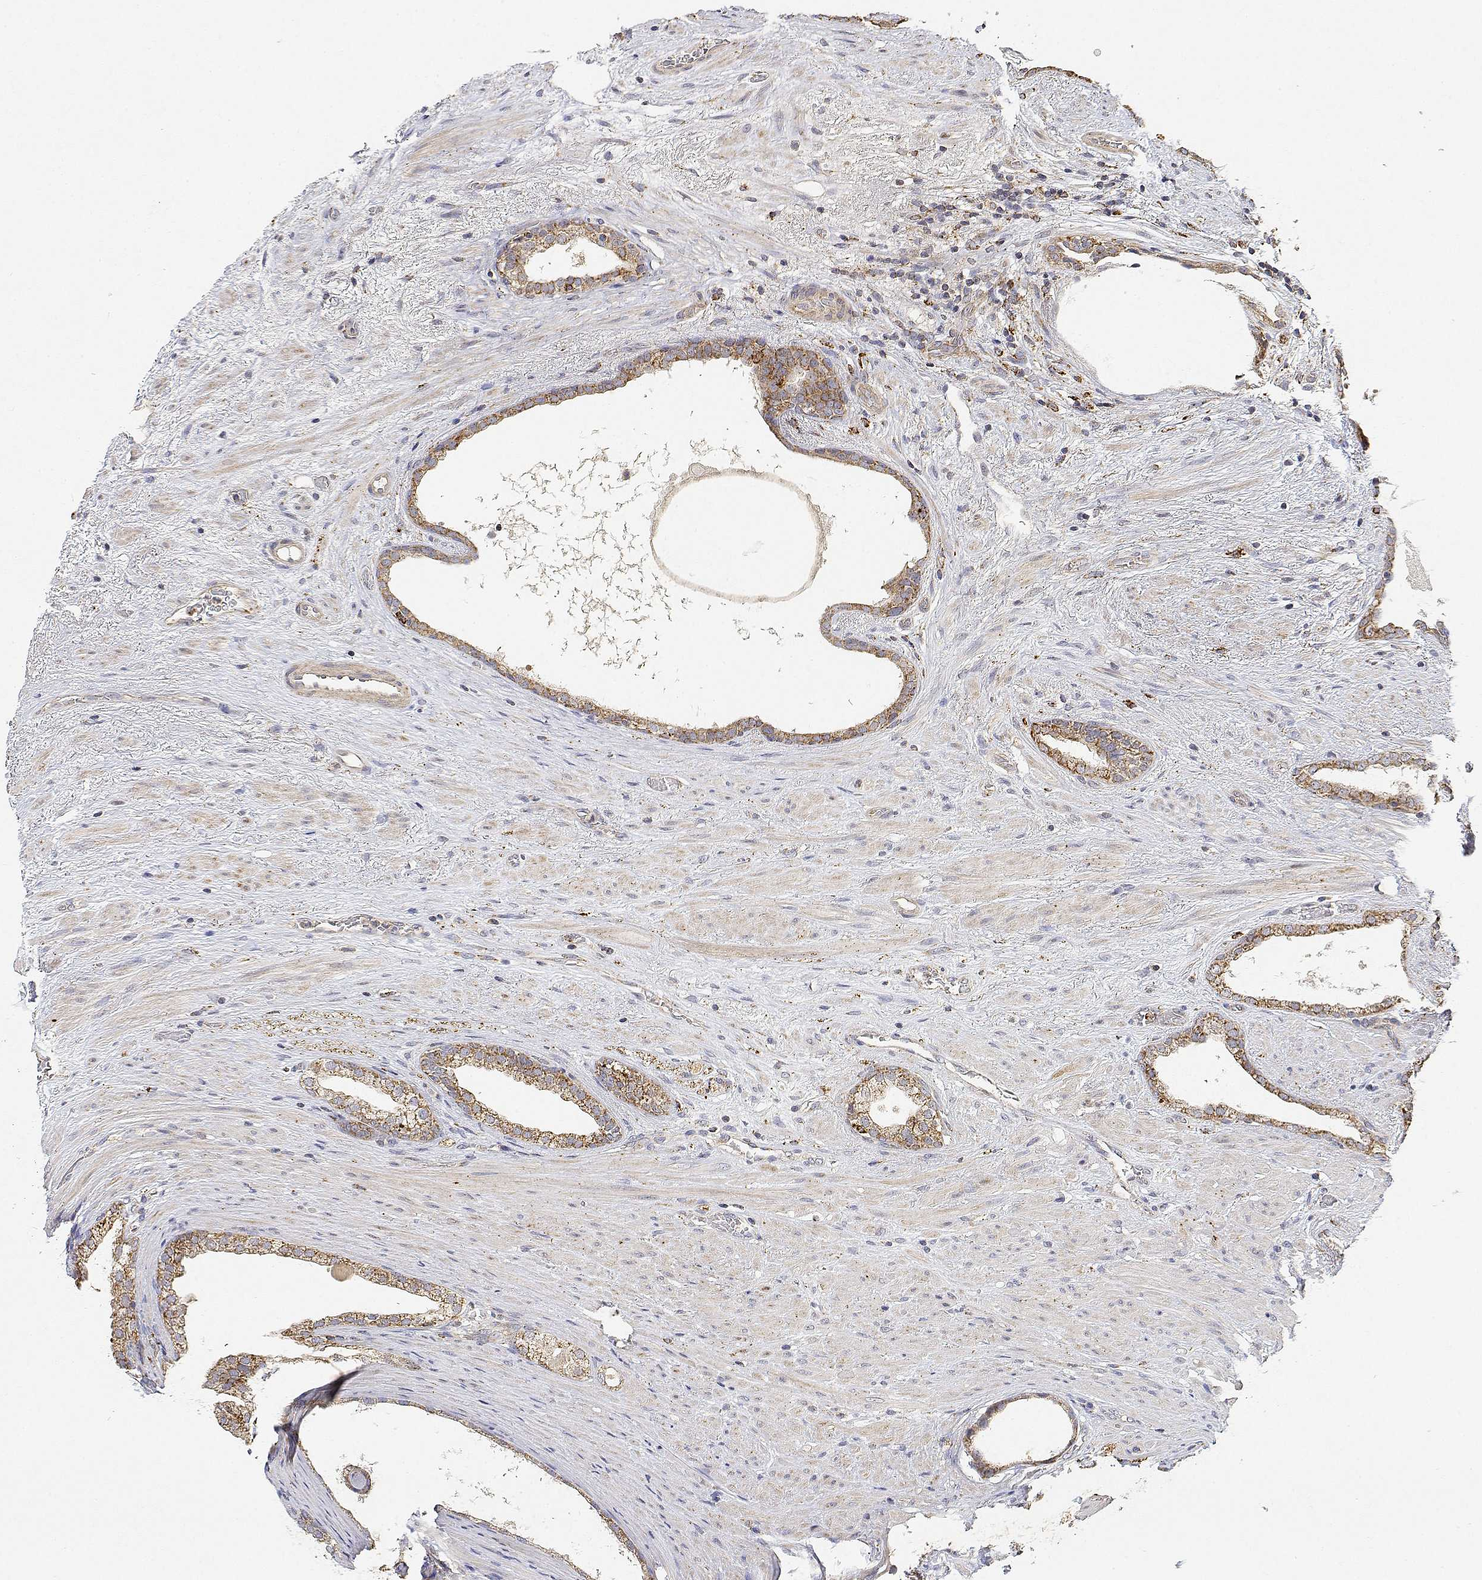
{"staining": {"intensity": "moderate", "quantity": ">75%", "location": "cytoplasmic/membranous"}, "tissue": "prostate cancer", "cell_type": "Tumor cells", "image_type": "cancer", "snomed": [{"axis": "morphology", "description": "Adenocarcinoma, High grade"}, {"axis": "topography", "description": "Prostate"}], "caption": "Tumor cells exhibit medium levels of moderate cytoplasmic/membranous expression in about >75% of cells in human prostate cancer. (DAB = brown stain, brightfield microscopy at high magnification).", "gene": "LONRF3", "patient": {"sex": "male", "age": 65}}